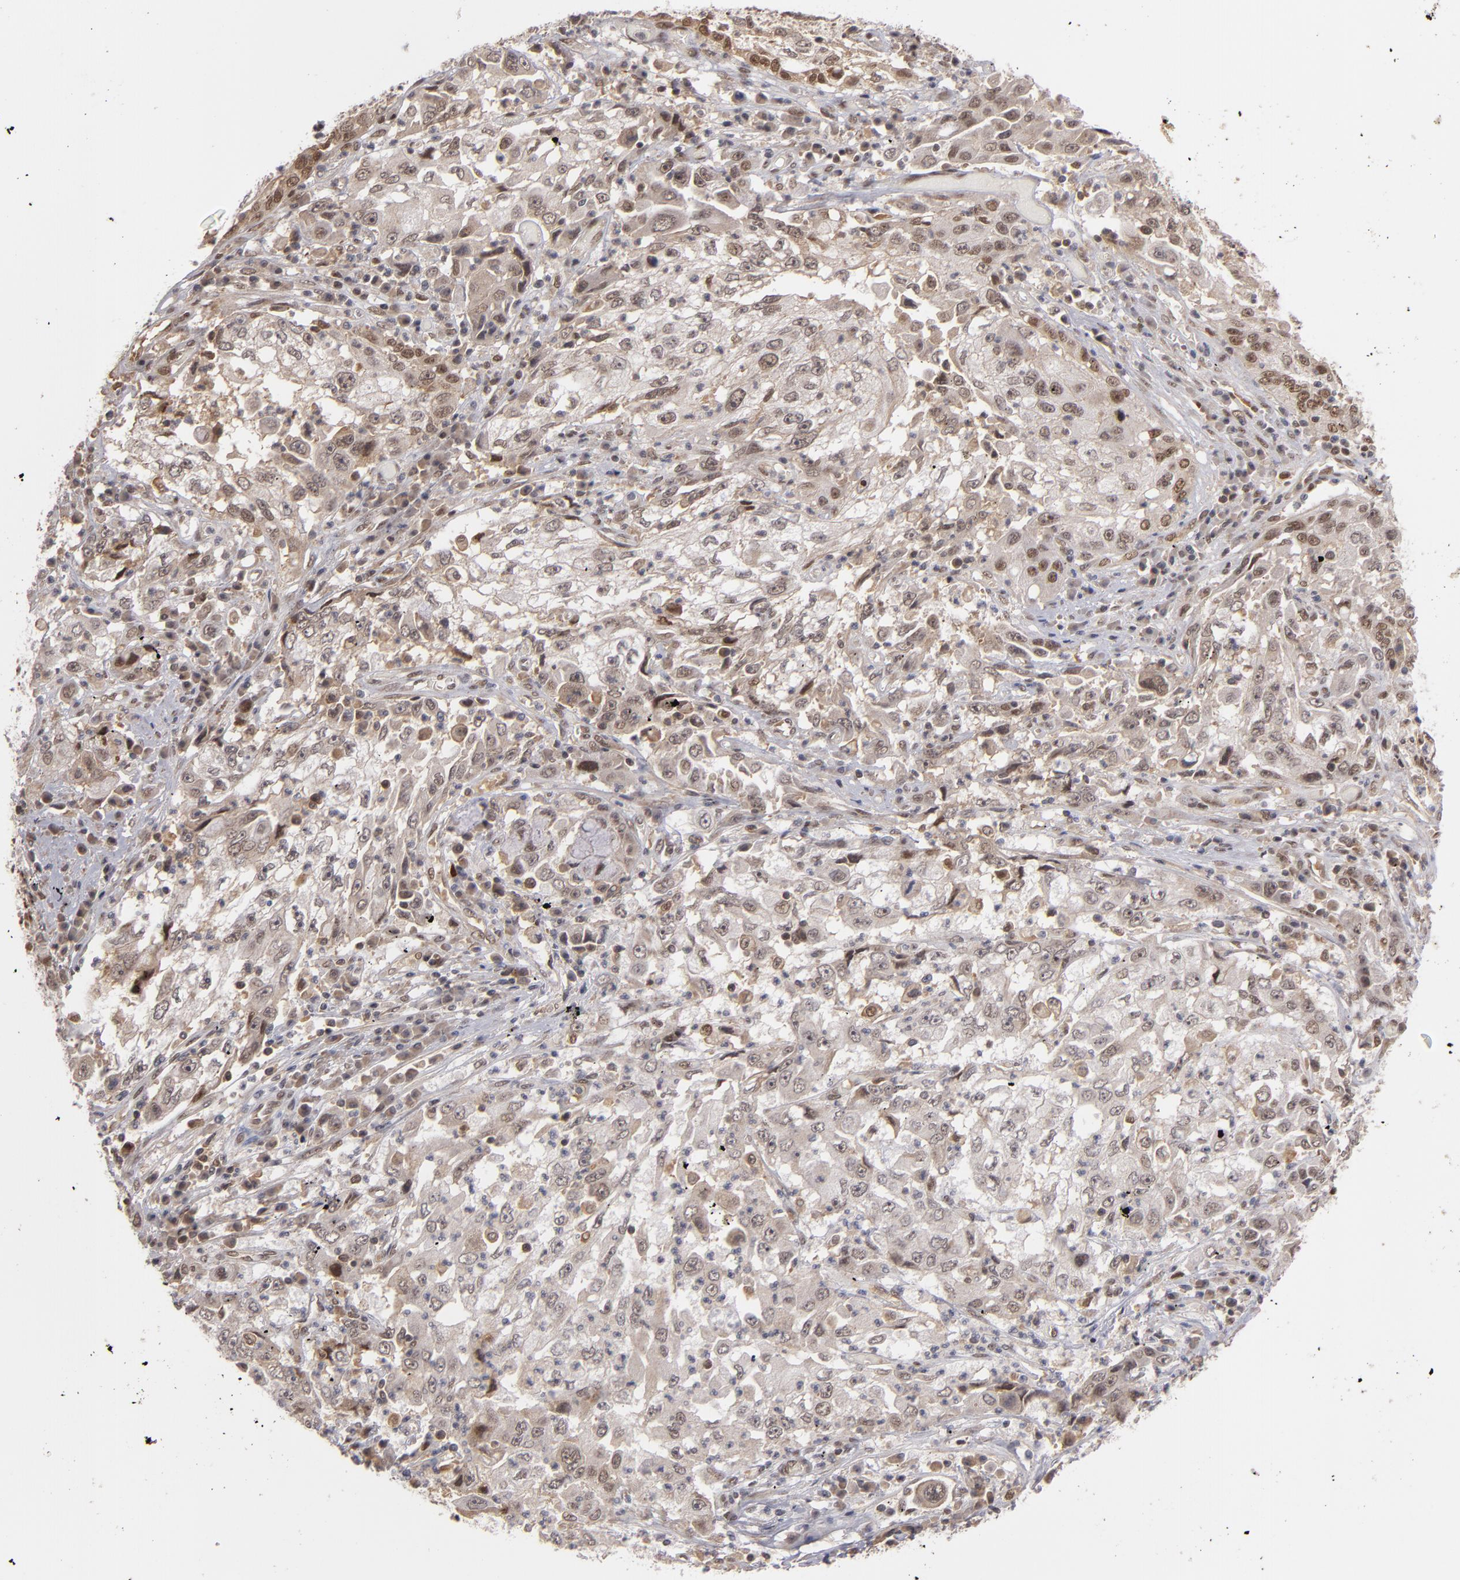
{"staining": {"intensity": "weak", "quantity": ">75%", "location": "nuclear"}, "tissue": "cervical cancer", "cell_type": "Tumor cells", "image_type": "cancer", "snomed": [{"axis": "morphology", "description": "Squamous cell carcinoma, NOS"}, {"axis": "topography", "description": "Cervix"}], "caption": "This is a histology image of IHC staining of squamous cell carcinoma (cervical), which shows weak staining in the nuclear of tumor cells.", "gene": "ZNF234", "patient": {"sex": "female", "age": 36}}